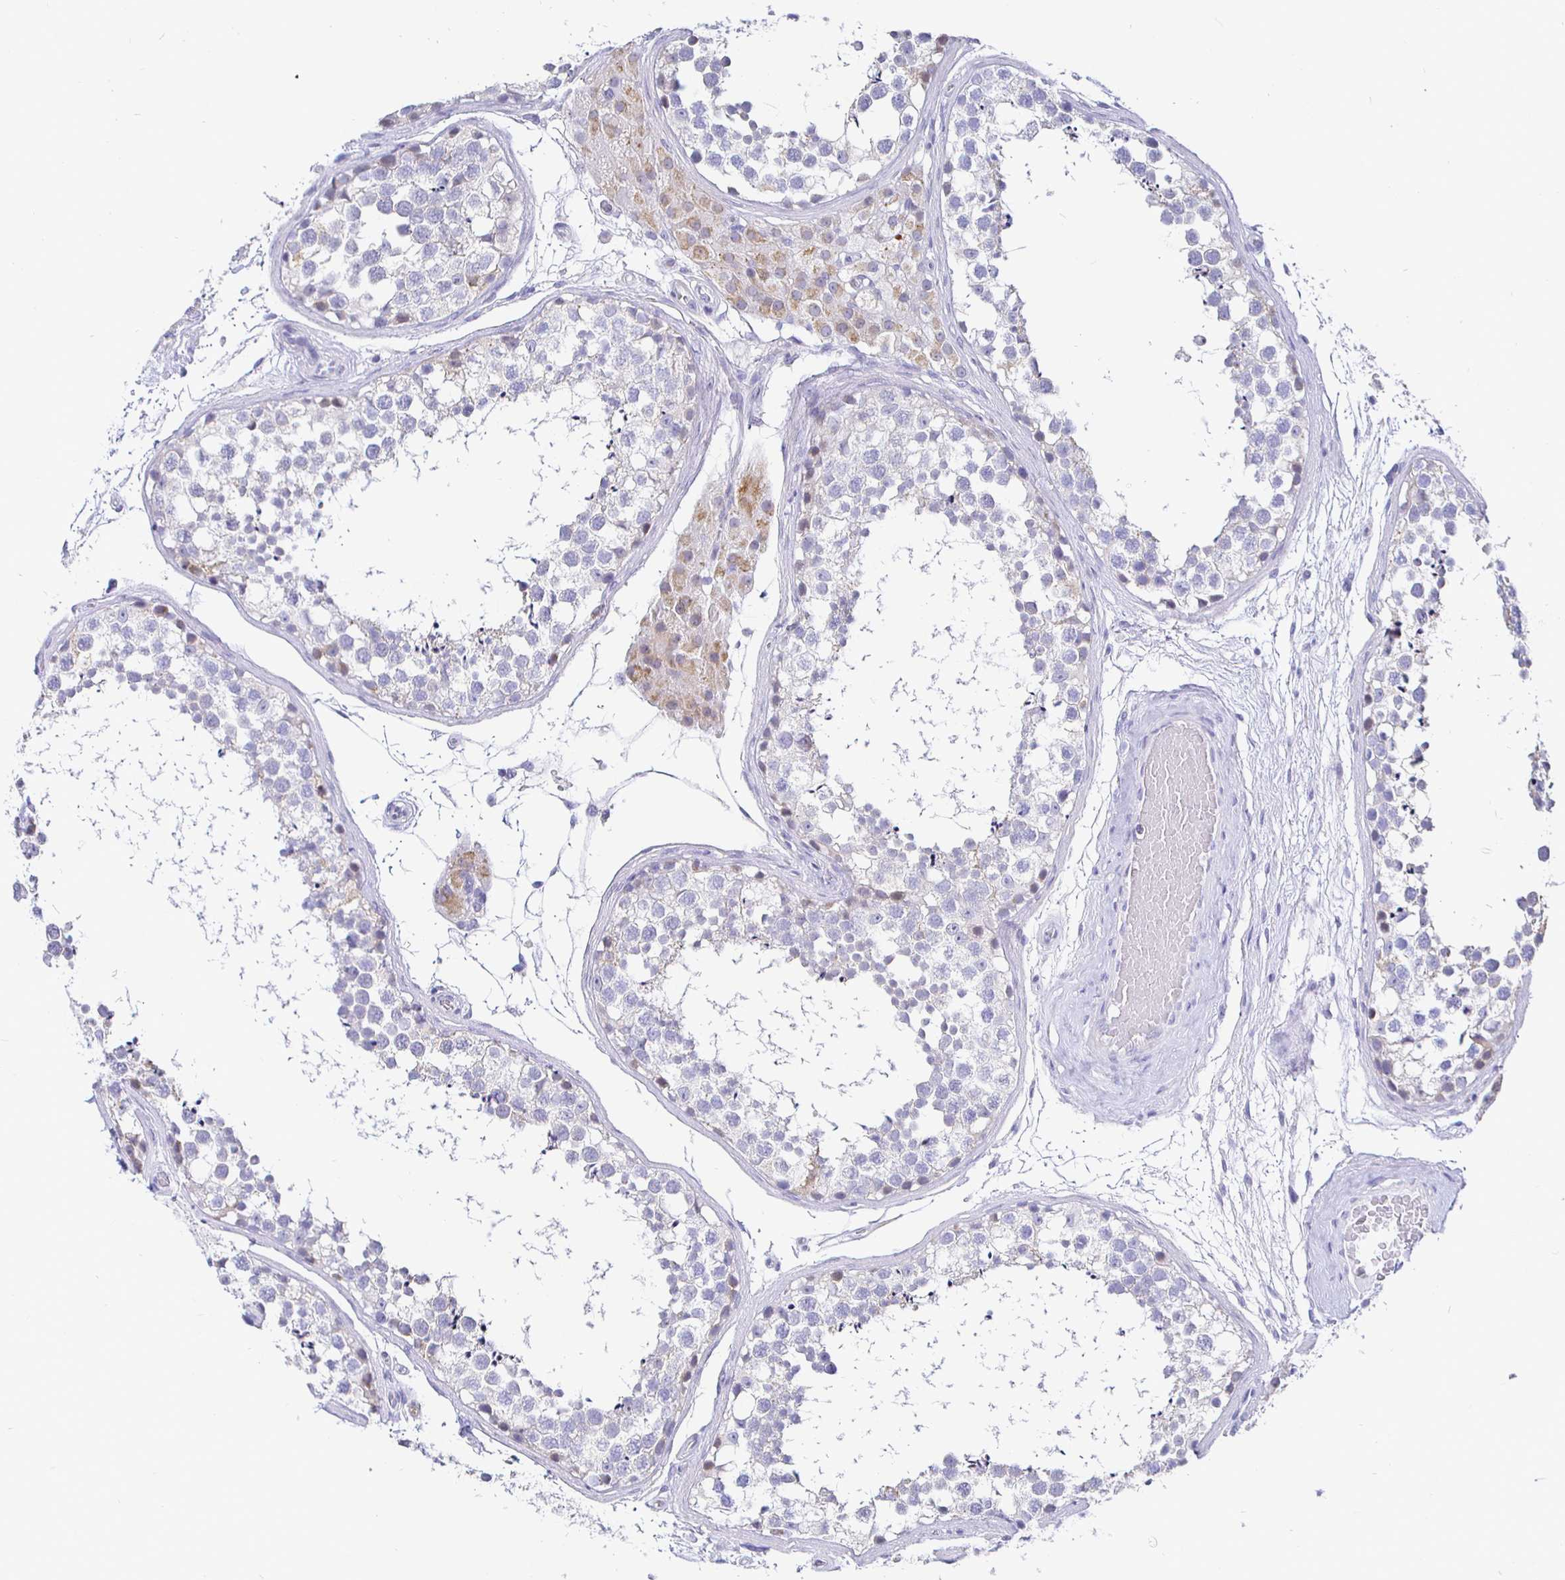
{"staining": {"intensity": "negative", "quantity": "none", "location": "none"}, "tissue": "testis", "cell_type": "Cells in seminiferous ducts", "image_type": "normal", "snomed": [{"axis": "morphology", "description": "Normal tissue, NOS"}, {"axis": "morphology", "description": "Seminoma, NOS"}, {"axis": "topography", "description": "Testis"}], "caption": "Normal testis was stained to show a protein in brown. There is no significant expression in cells in seminiferous ducts.", "gene": "CR2", "patient": {"sex": "male", "age": 65}}